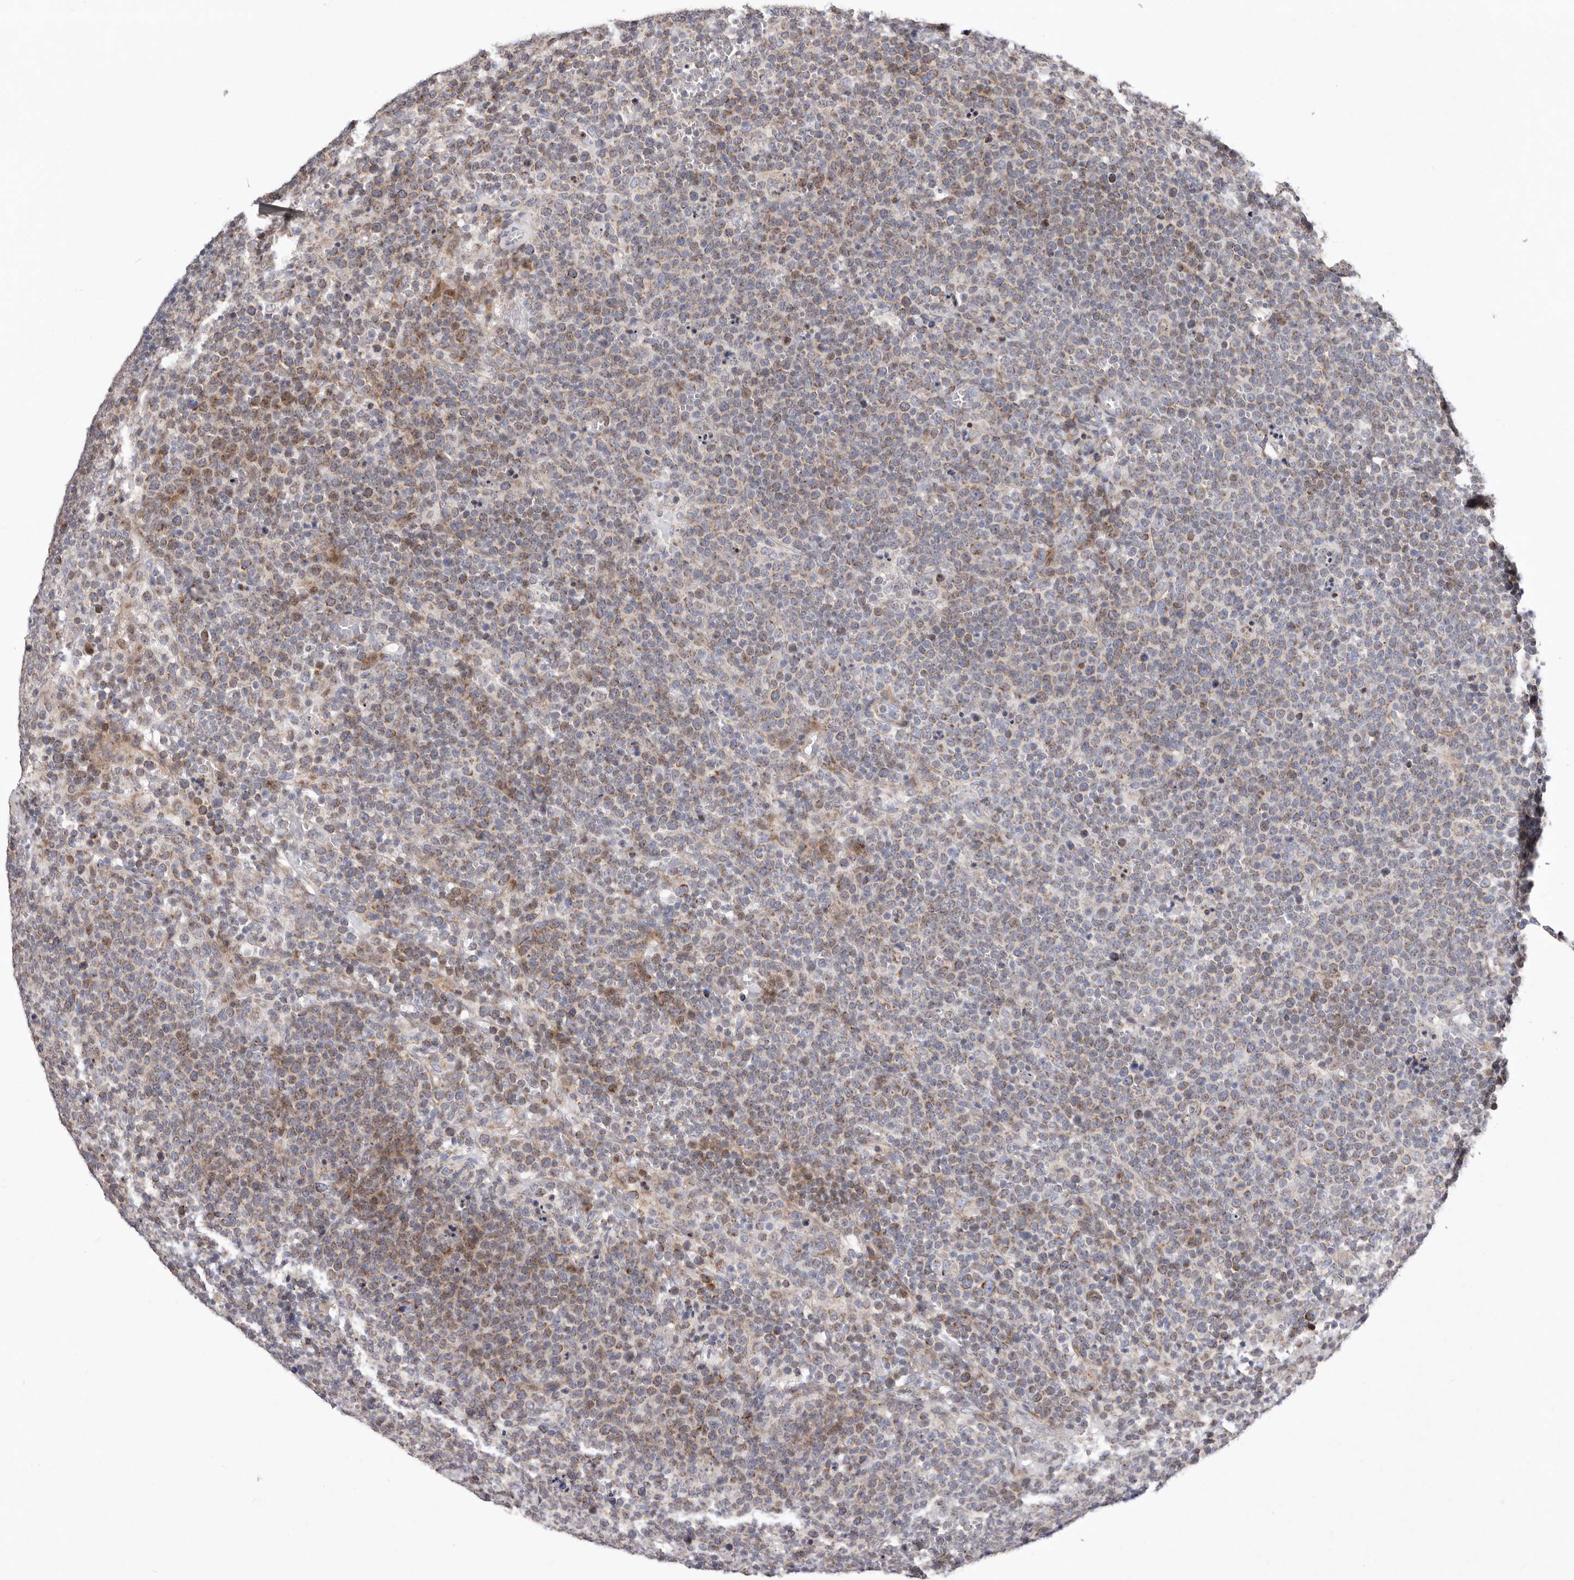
{"staining": {"intensity": "moderate", "quantity": "25%-75%", "location": "cytoplasmic/membranous"}, "tissue": "lymphoma", "cell_type": "Tumor cells", "image_type": "cancer", "snomed": [{"axis": "morphology", "description": "Malignant lymphoma, non-Hodgkin's type, High grade"}, {"axis": "topography", "description": "Lymph node"}], "caption": "Brown immunohistochemical staining in human malignant lymphoma, non-Hodgkin's type (high-grade) shows moderate cytoplasmic/membranous staining in about 25%-75% of tumor cells.", "gene": "TIMM17B", "patient": {"sex": "male", "age": 61}}